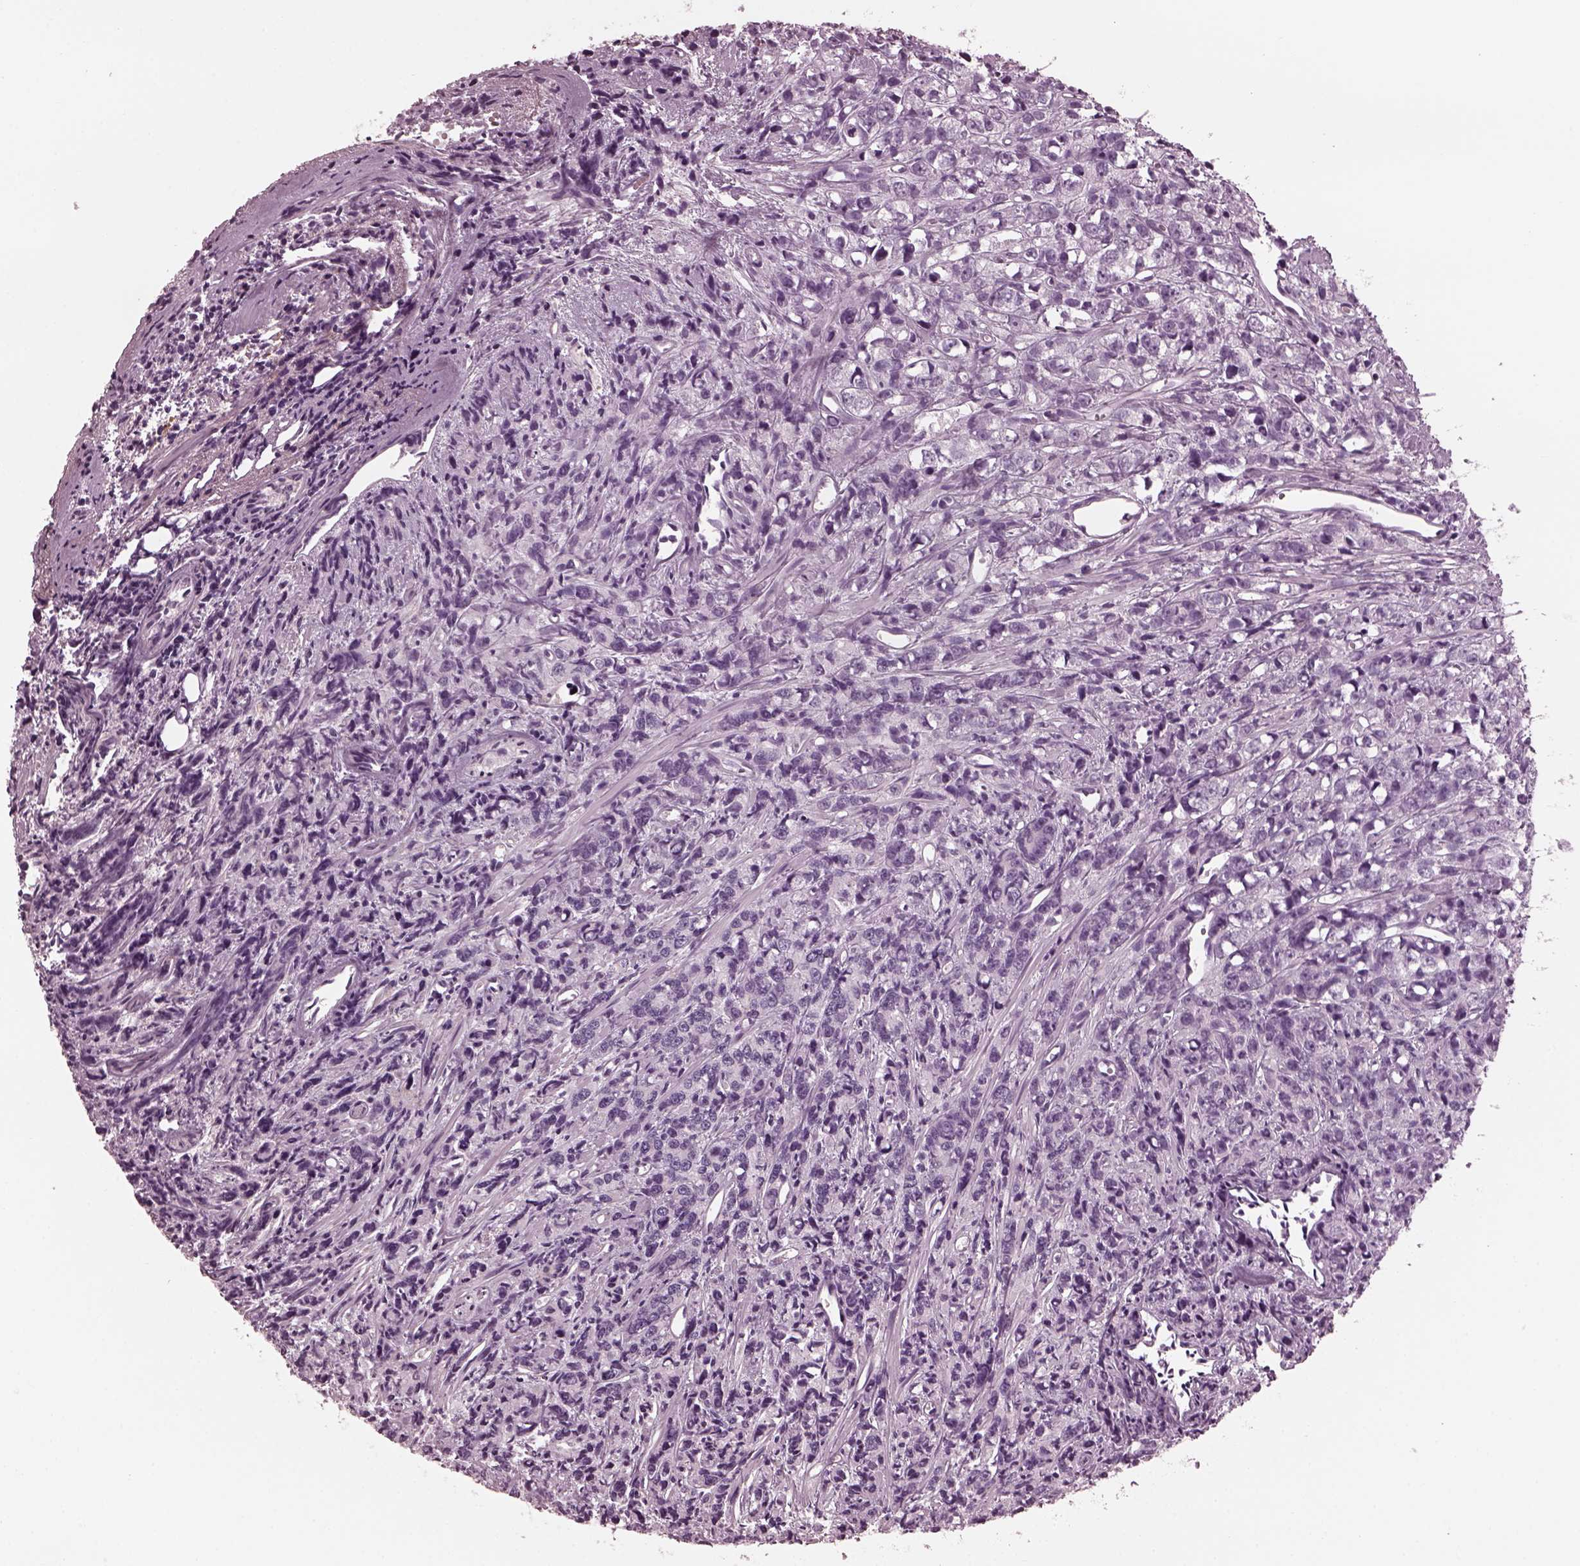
{"staining": {"intensity": "negative", "quantity": "none", "location": "none"}, "tissue": "prostate cancer", "cell_type": "Tumor cells", "image_type": "cancer", "snomed": [{"axis": "morphology", "description": "Adenocarcinoma, High grade"}, {"axis": "topography", "description": "Prostate"}], "caption": "Immunohistochemistry micrograph of neoplastic tissue: prostate high-grade adenocarcinoma stained with DAB (3,3'-diaminobenzidine) displays no significant protein expression in tumor cells. Brightfield microscopy of immunohistochemistry stained with DAB (3,3'-diaminobenzidine) (brown) and hematoxylin (blue), captured at high magnification.", "gene": "CGA", "patient": {"sex": "male", "age": 77}}